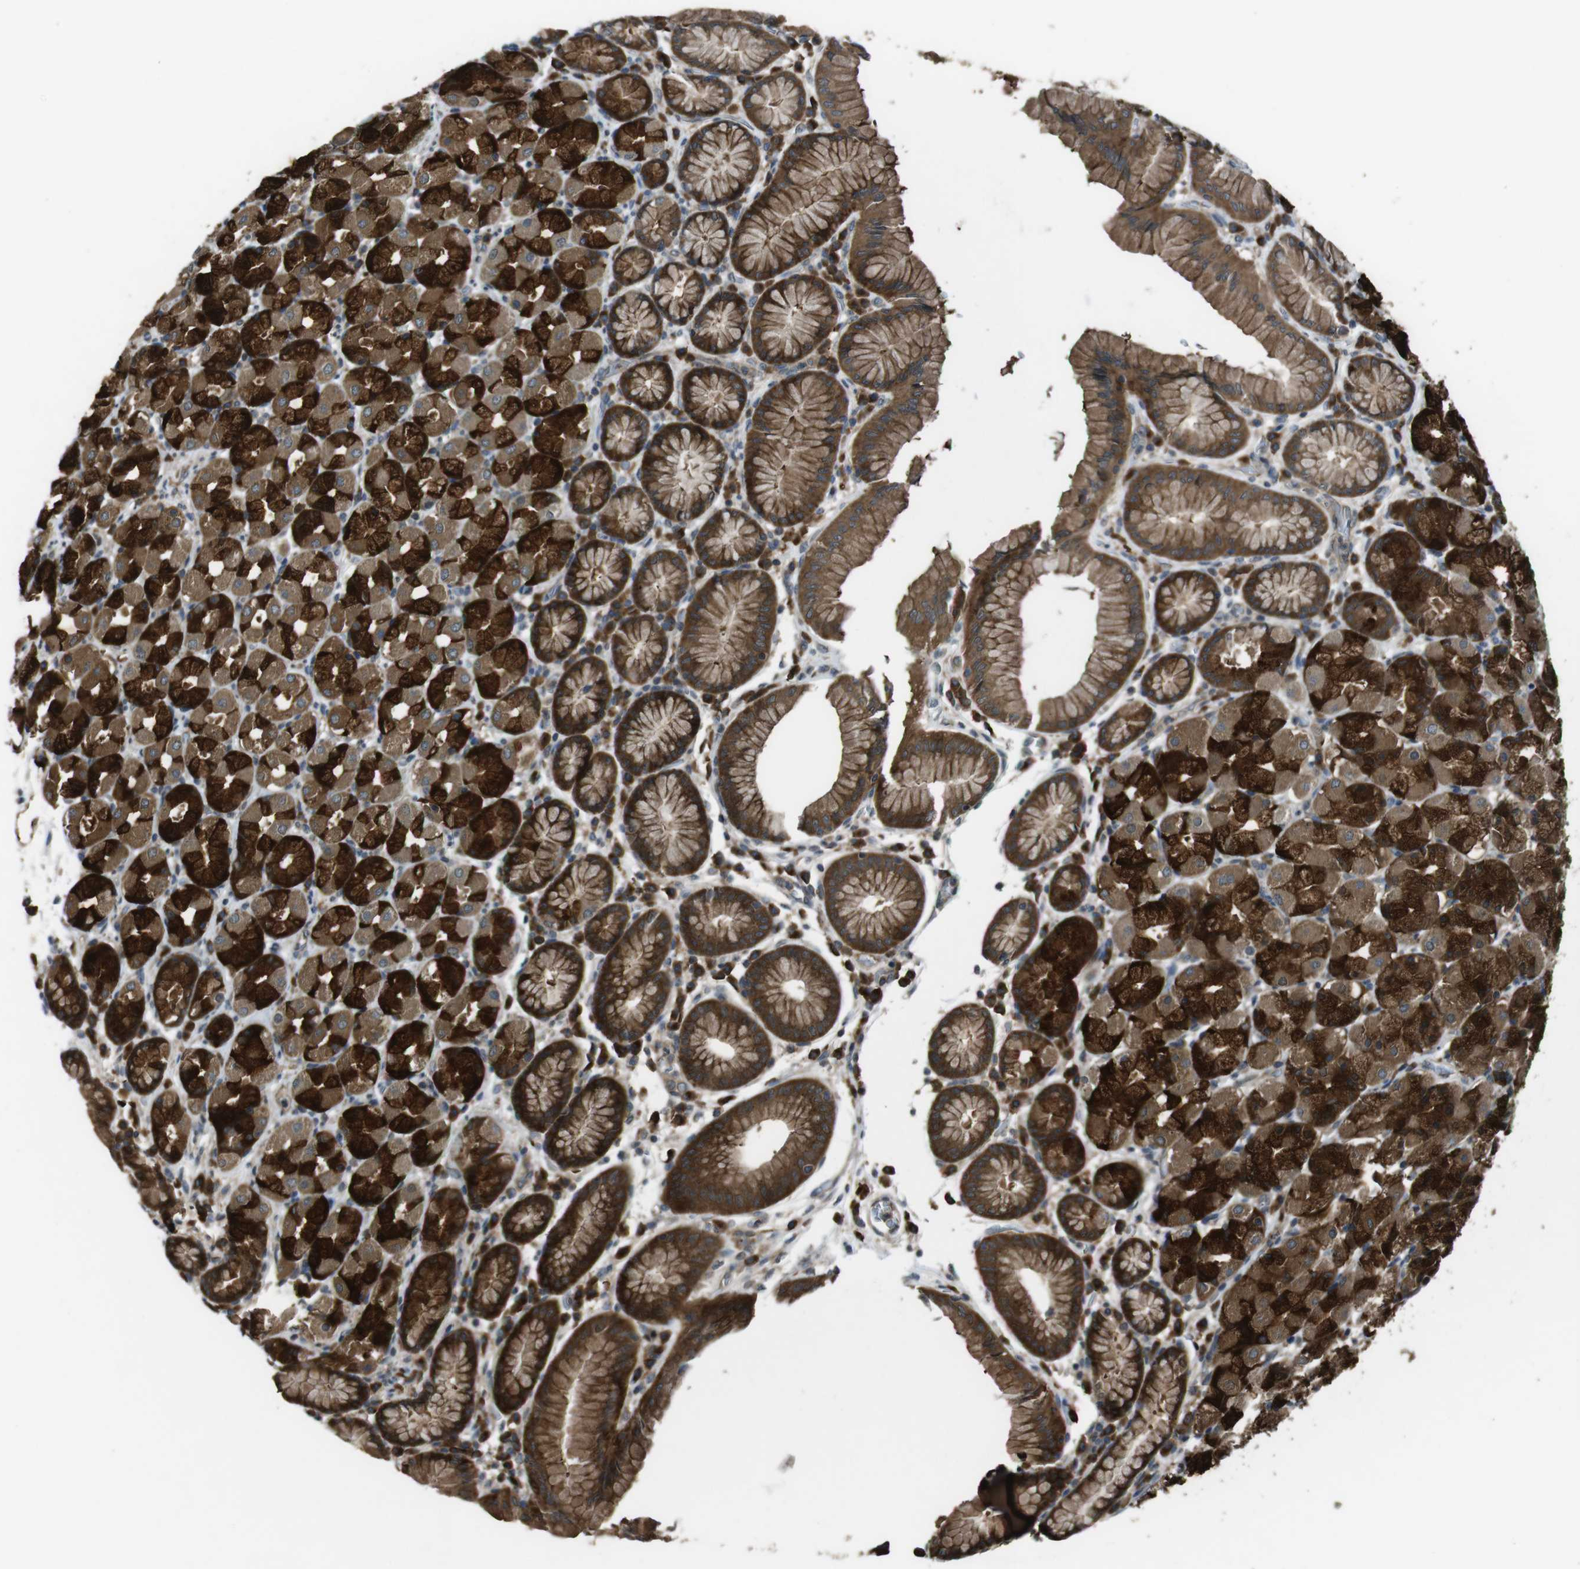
{"staining": {"intensity": "strong", "quantity": ">75%", "location": "cytoplasmic/membranous"}, "tissue": "stomach", "cell_type": "Glandular cells", "image_type": "normal", "snomed": [{"axis": "morphology", "description": "Normal tissue, NOS"}, {"axis": "topography", "description": "Stomach, upper"}], "caption": "A micrograph of stomach stained for a protein exhibits strong cytoplasmic/membranous brown staining in glandular cells. (brown staining indicates protein expression, while blue staining denotes nuclei).", "gene": "SLC22A23", "patient": {"sex": "male", "age": 68}}